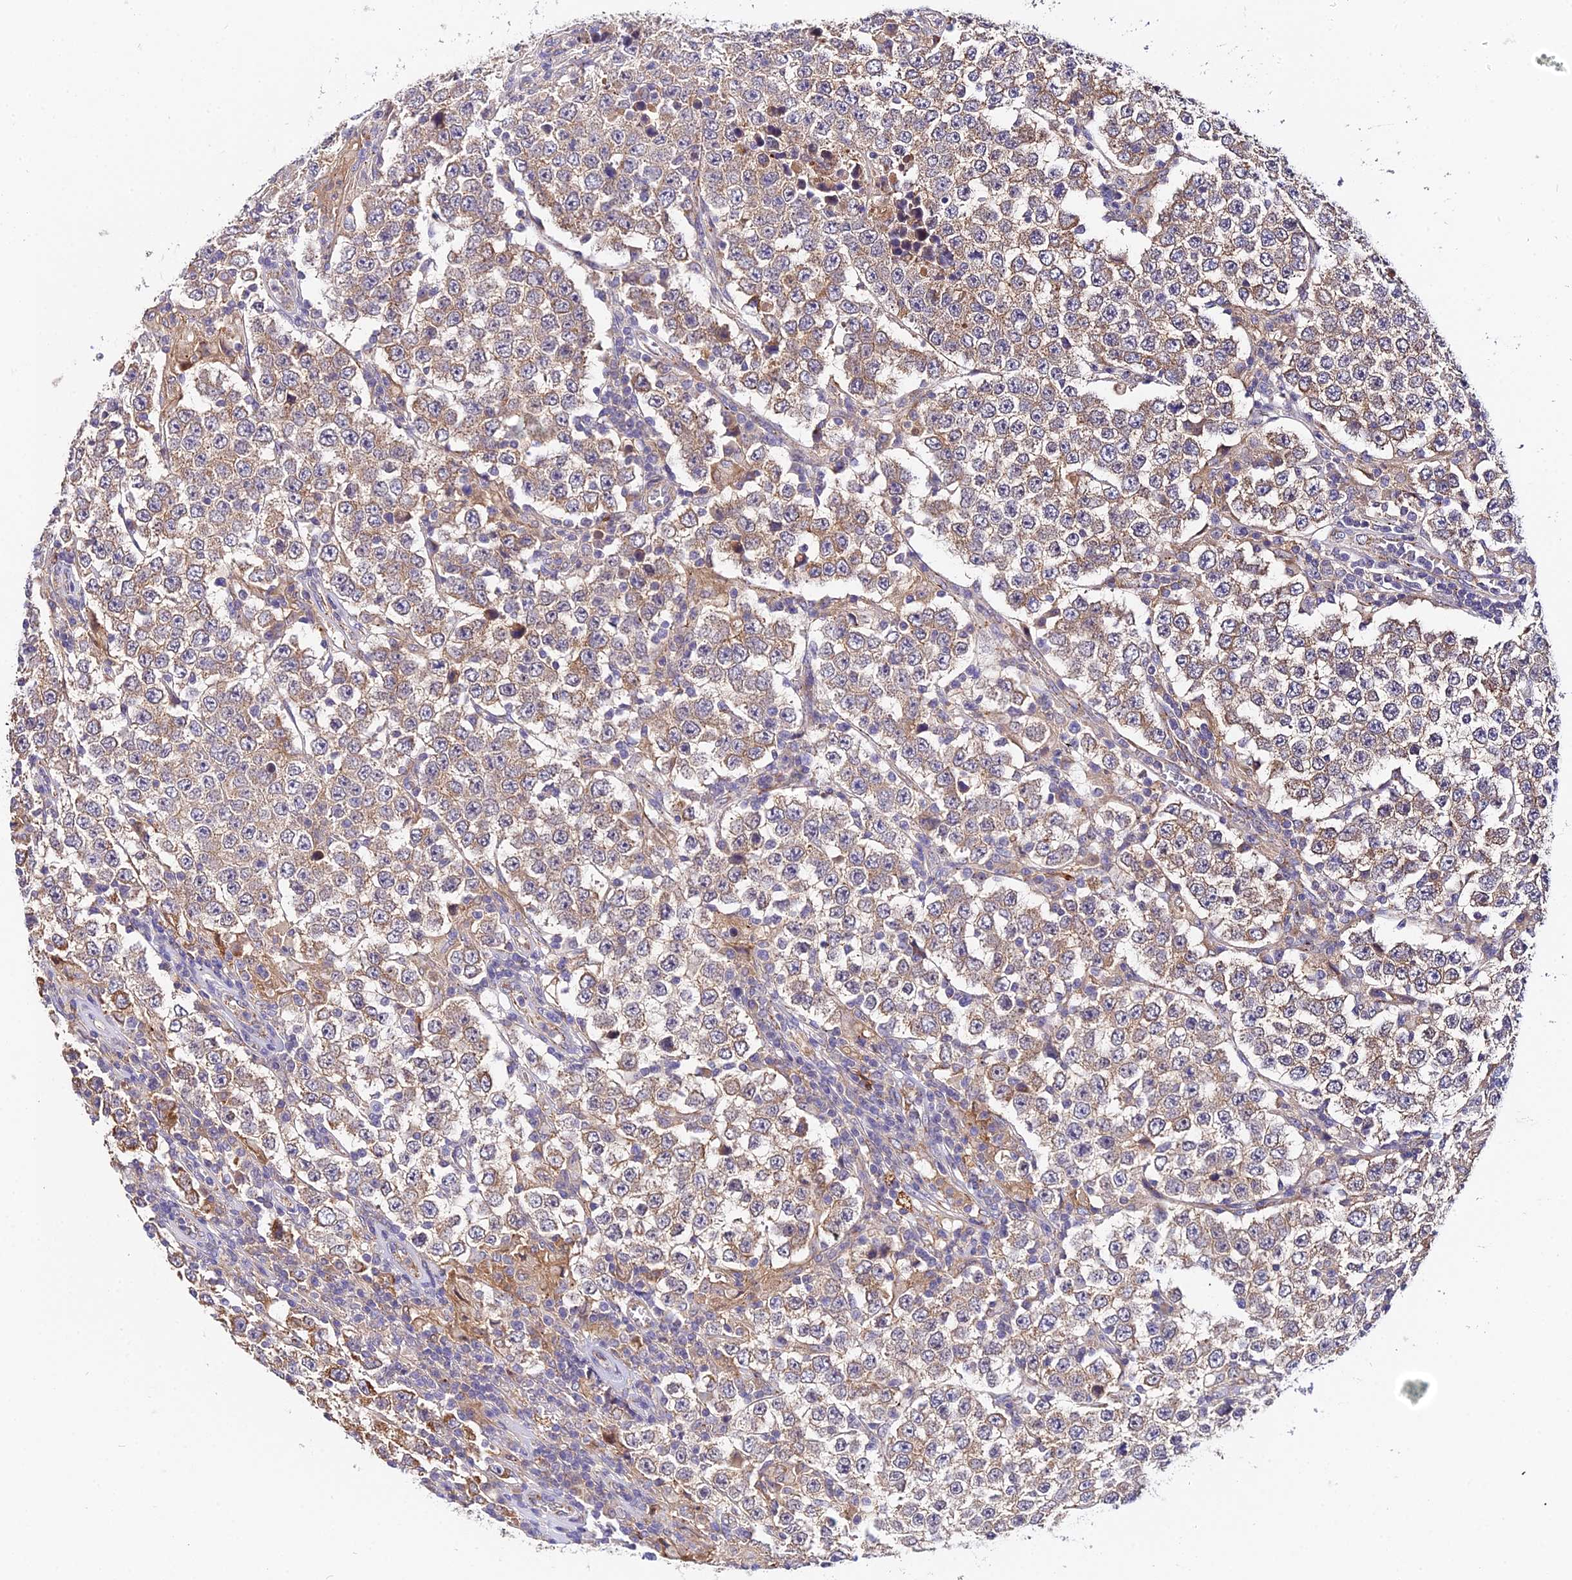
{"staining": {"intensity": "weak", "quantity": ">75%", "location": "cytoplasmic/membranous"}, "tissue": "testis cancer", "cell_type": "Tumor cells", "image_type": "cancer", "snomed": [{"axis": "morphology", "description": "Normal tissue, NOS"}, {"axis": "morphology", "description": "Urothelial carcinoma, High grade"}, {"axis": "morphology", "description": "Seminoma, NOS"}, {"axis": "morphology", "description": "Carcinoma, Embryonal, NOS"}, {"axis": "topography", "description": "Urinary bladder"}, {"axis": "topography", "description": "Testis"}], "caption": "Immunohistochemistry image of testis urothelial carcinoma (high-grade) stained for a protein (brown), which exhibits low levels of weak cytoplasmic/membranous positivity in approximately >75% of tumor cells.", "gene": "ZBED8", "patient": {"sex": "male", "age": 41}}